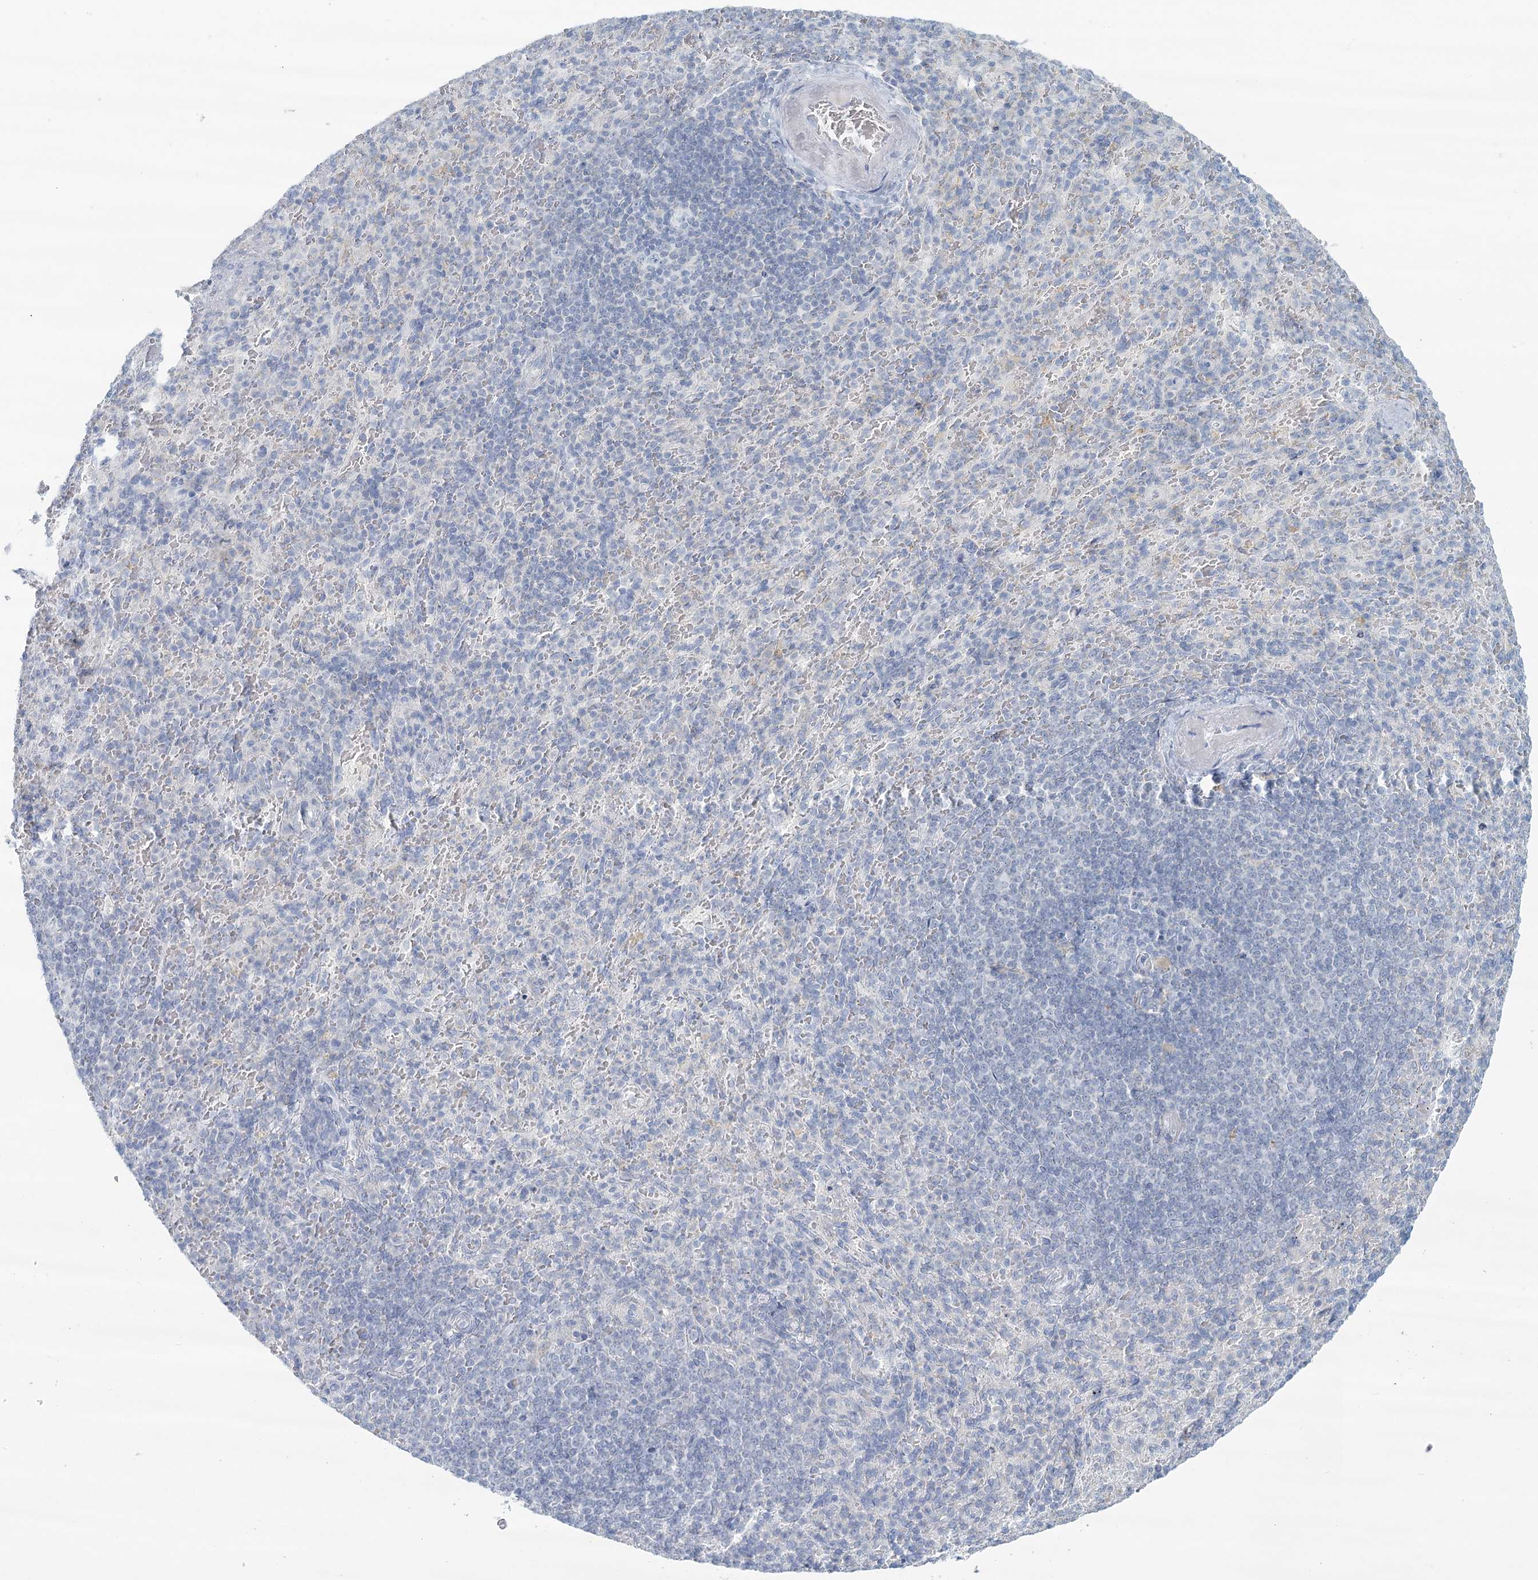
{"staining": {"intensity": "negative", "quantity": "none", "location": "none"}, "tissue": "spleen", "cell_type": "Cells in red pulp", "image_type": "normal", "snomed": [{"axis": "morphology", "description": "Normal tissue, NOS"}, {"axis": "topography", "description": "Spleen"}], "caption": "Human spleen stained for a protein using immunohistochemistry (IHC) shows no expression in cells in red pulp.", "gene": "BPHL", "patient": {"sex": "female", "age": 74}}